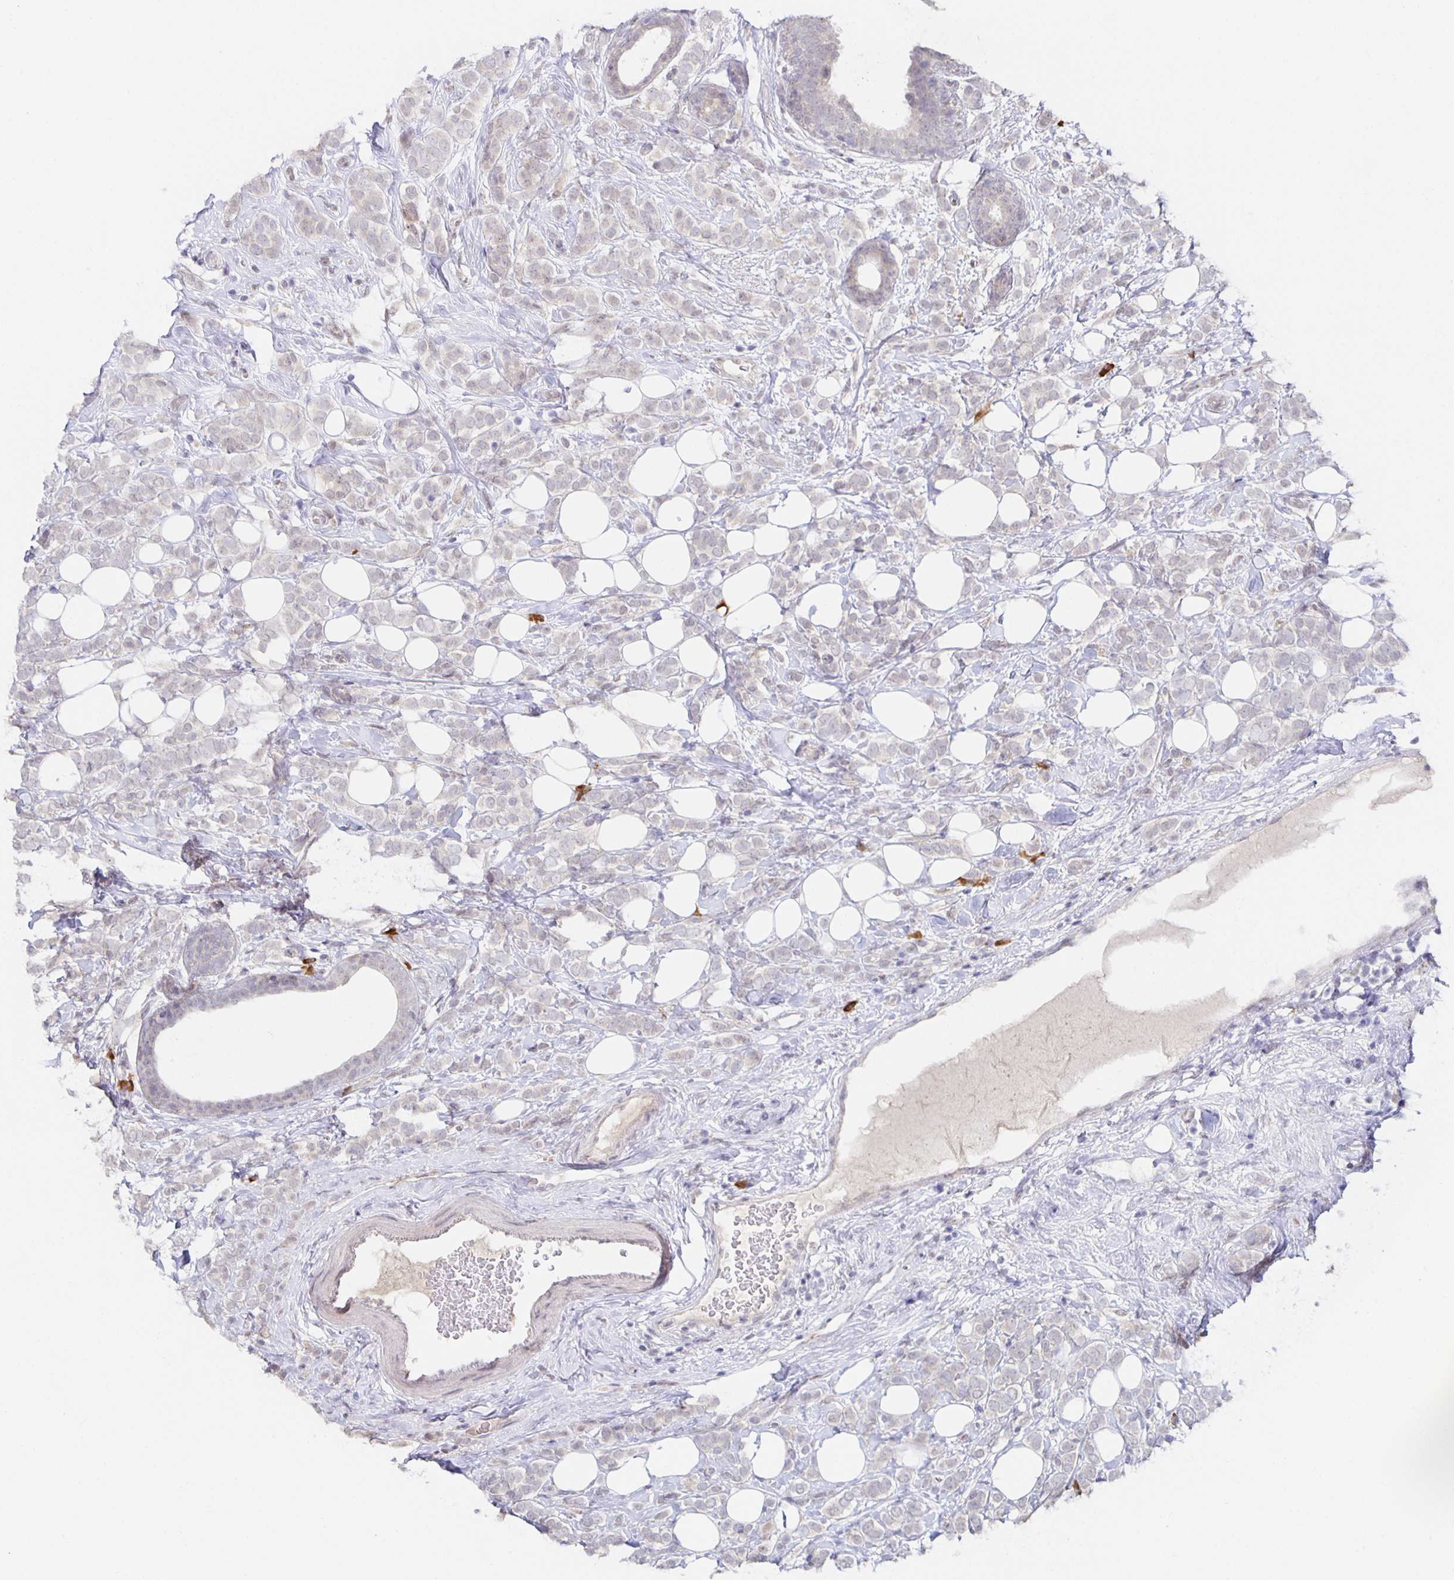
{"staining": {"intensity": "negative", "quantity": "none", "location": "none"}, "tissue": "breast cancer", "cell_type": "Tumor cells", "image_type": "cancer", "snomed": [{"axis": "morphology", "description": "Lobular carcinoma"}, {"axis": "topography", "description": "Breast"}], "caption": "Immunohistochemical staining of human breast lobular carcinoma shows no significant expression in tumor cells.", "gene": "BAD", "patient": {"sex": "female", "age": 49}}